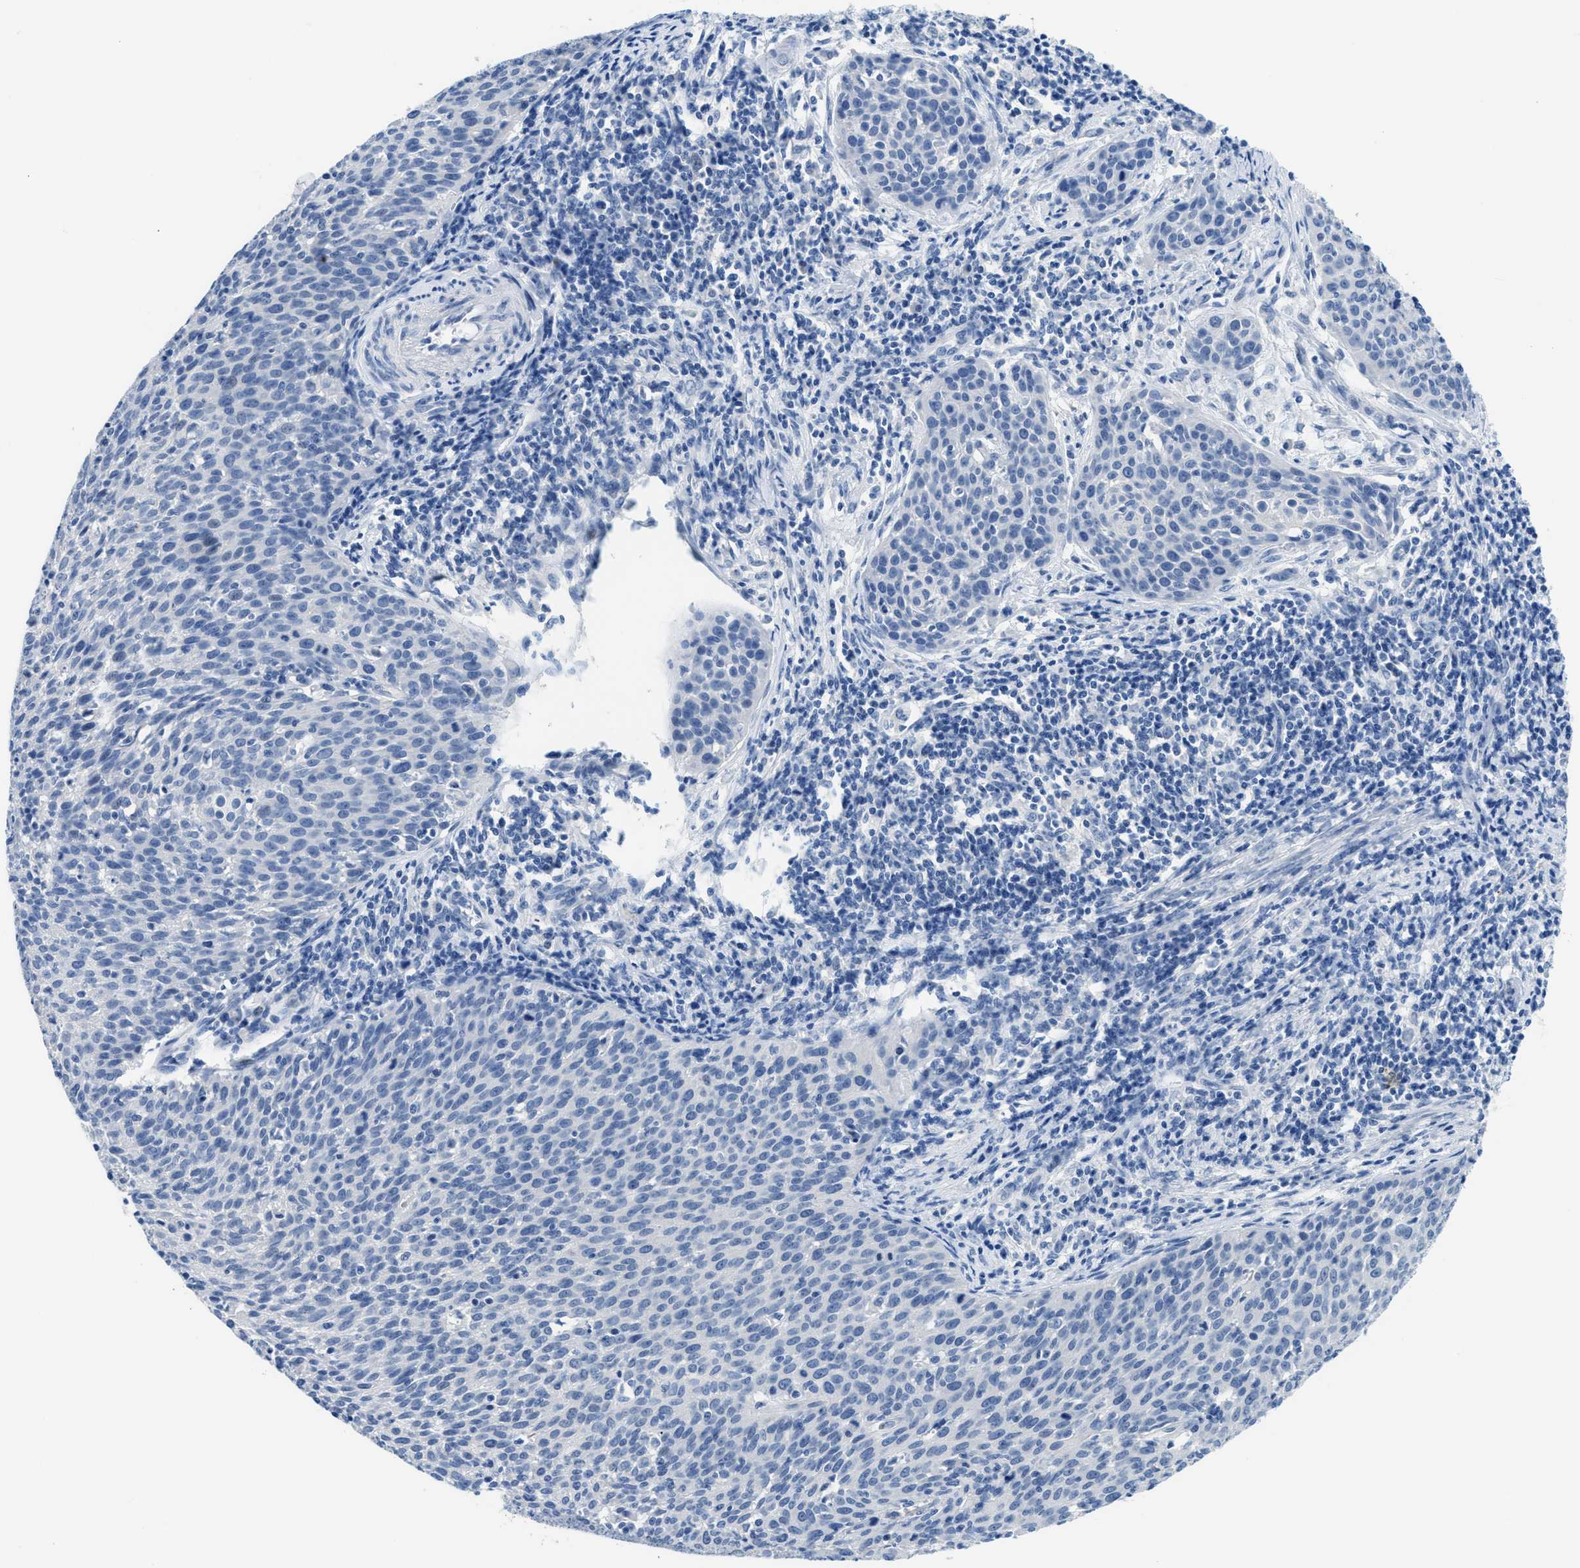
{"staining": {"intensity": "negative", "quantity": "none", "location": "none"}, "tissue": "cervical cancer", "cell_type": "Tumor cells", "image_type": "cancer", "snomed": [{"axis": "morphology", "description": "Squamous cell carcinoma, NOS"}, {"axis": "topography", "description": "Cervix"}], "caption": "Protein analysis of cervical cancer (squamous cell carcinoma) shows no significant expression in tumor cells.", "gene": "MBL2", "patient": {"sex": "female", "age": 38}}